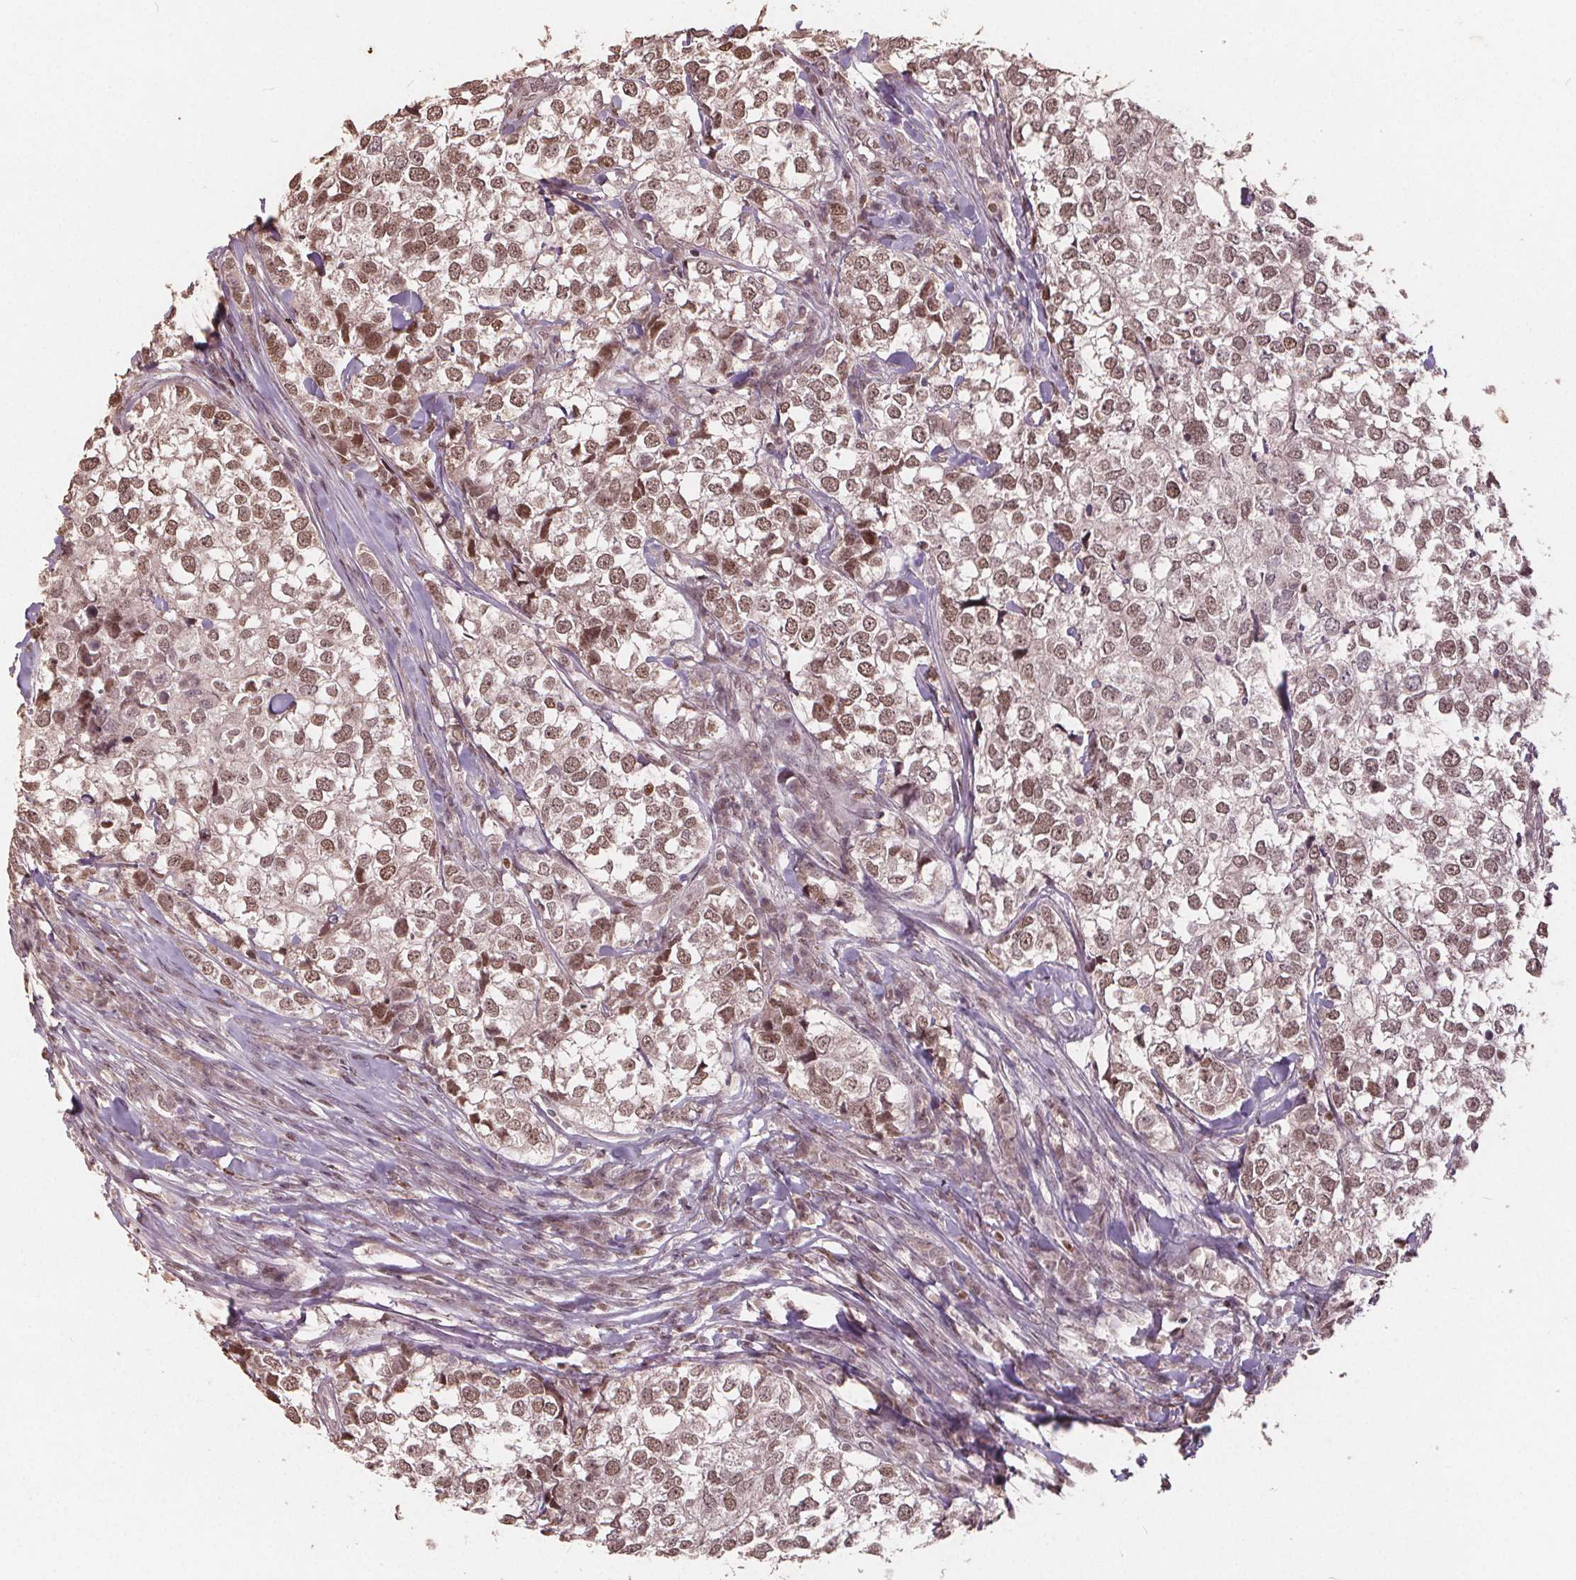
{"staining": {"intensity": "moderate", "quantity": ">75%", "location": "nuclear"}, "tissue": "breast cancer", "cell_type": "Tumor cells", "image_type": "cancer", "snomed": [{"axis": "morphology", "description": "Duct carcinoma"}, {"axis": "topography", "description": "Breast"}], "caption": "Immunohistochemical staining of human breast cancer shows medium levels of moderate nuclear positivity in approximately >75% of tumor cells.", "gene": "DNMT3B", "patient": {"sex": "female", "age": 30}}